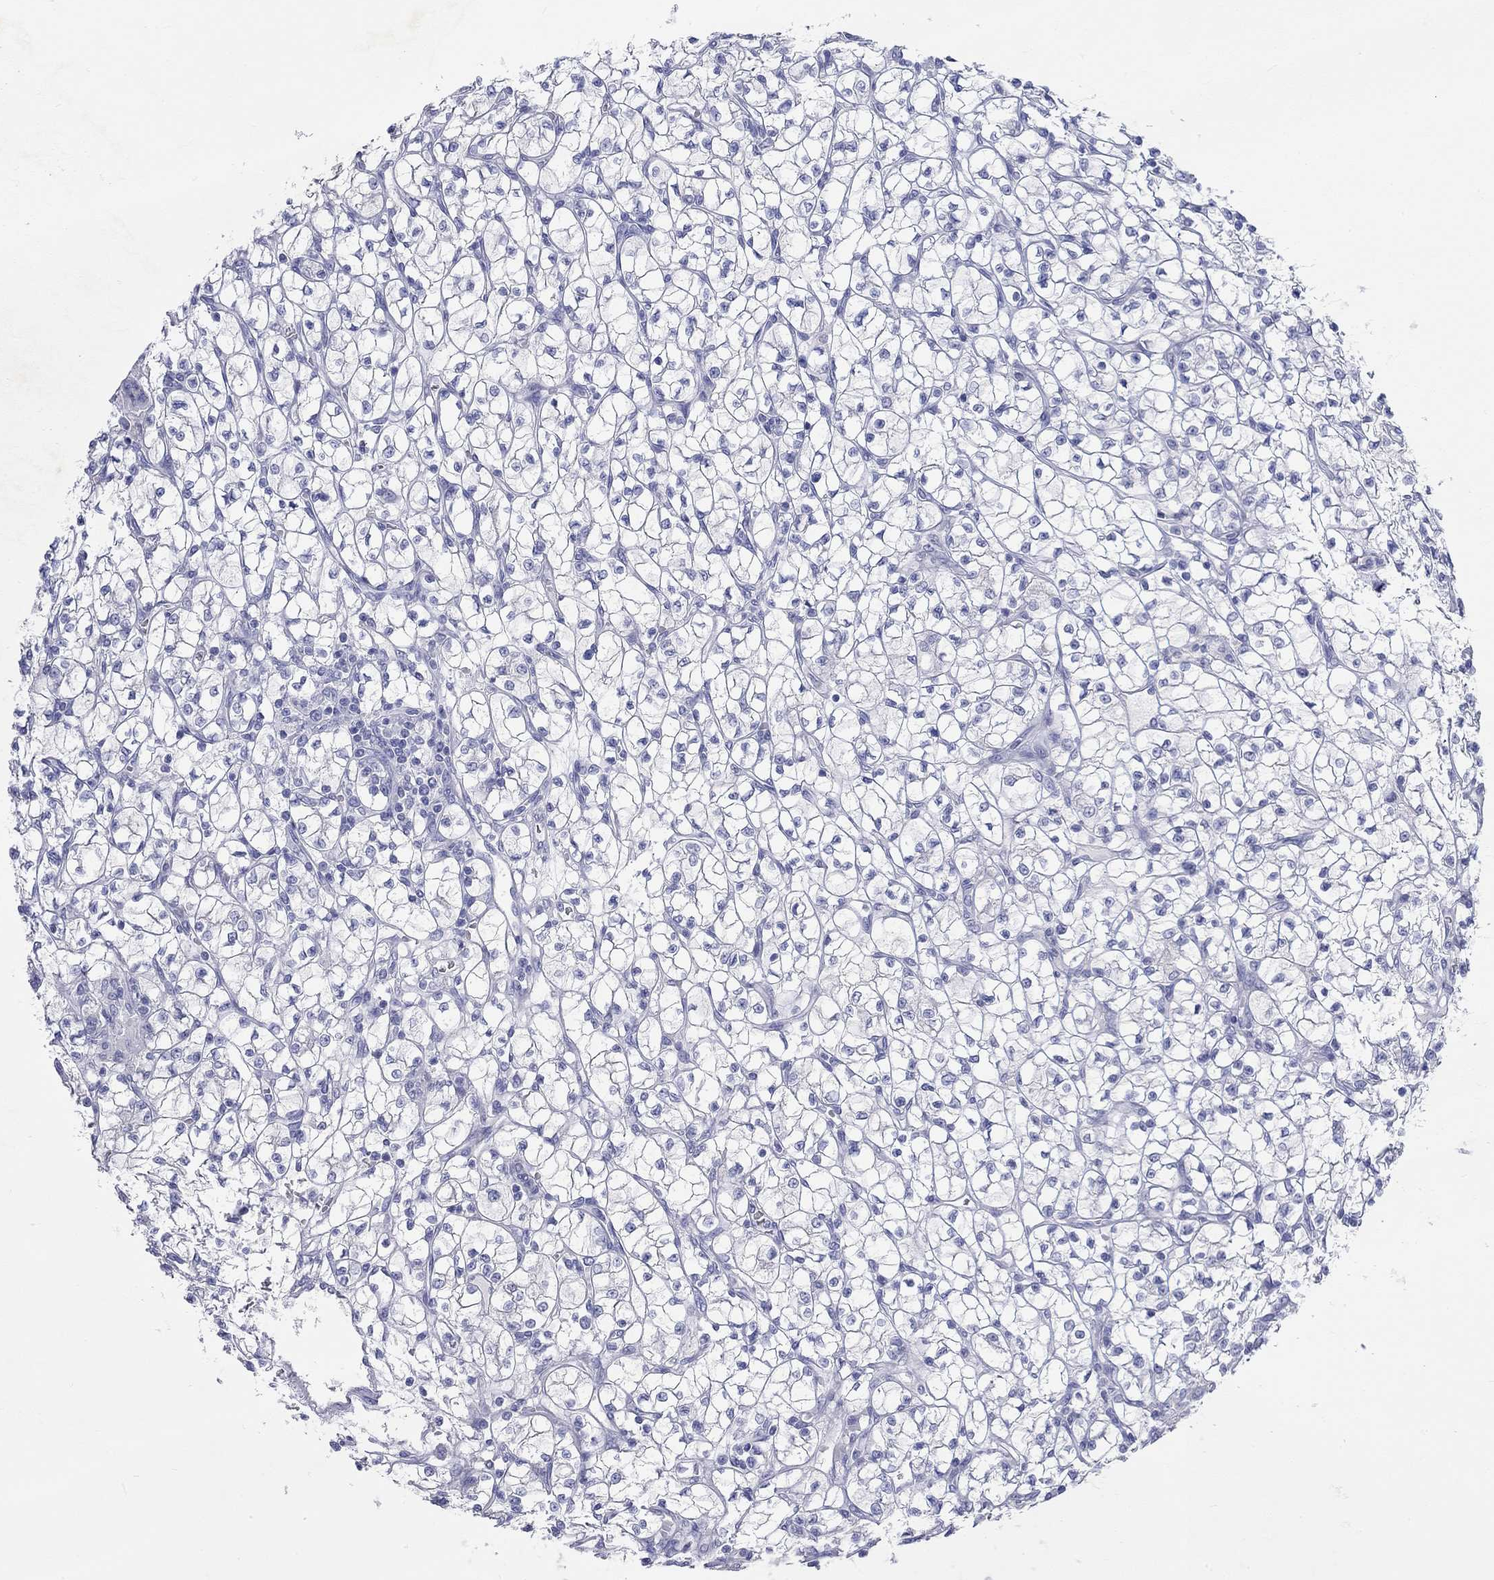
{"staining": {"intensity": "negative", "quantity": "none", "location": "none"}, "tissue": "renal cancer", "cell_type": "Tumor cells", "image_type": "cancer", "snomed": [{"axis": "morphology", "description": "Adenocarcinoma, NOS"}, {"axis": "topography", "description": "Kidney"}], "caption": "Protein analysis of renal cancer (adenocarcinoma) demonstrates no significant expression in tumor cells. The staining is performed using DAB (3,3'-diaminobenzidine) brown chromogen with nuclei counter-stained in using hematoxylin.", "gene": "SPATA9", "patient": {"sex": "female", "age": 64}}